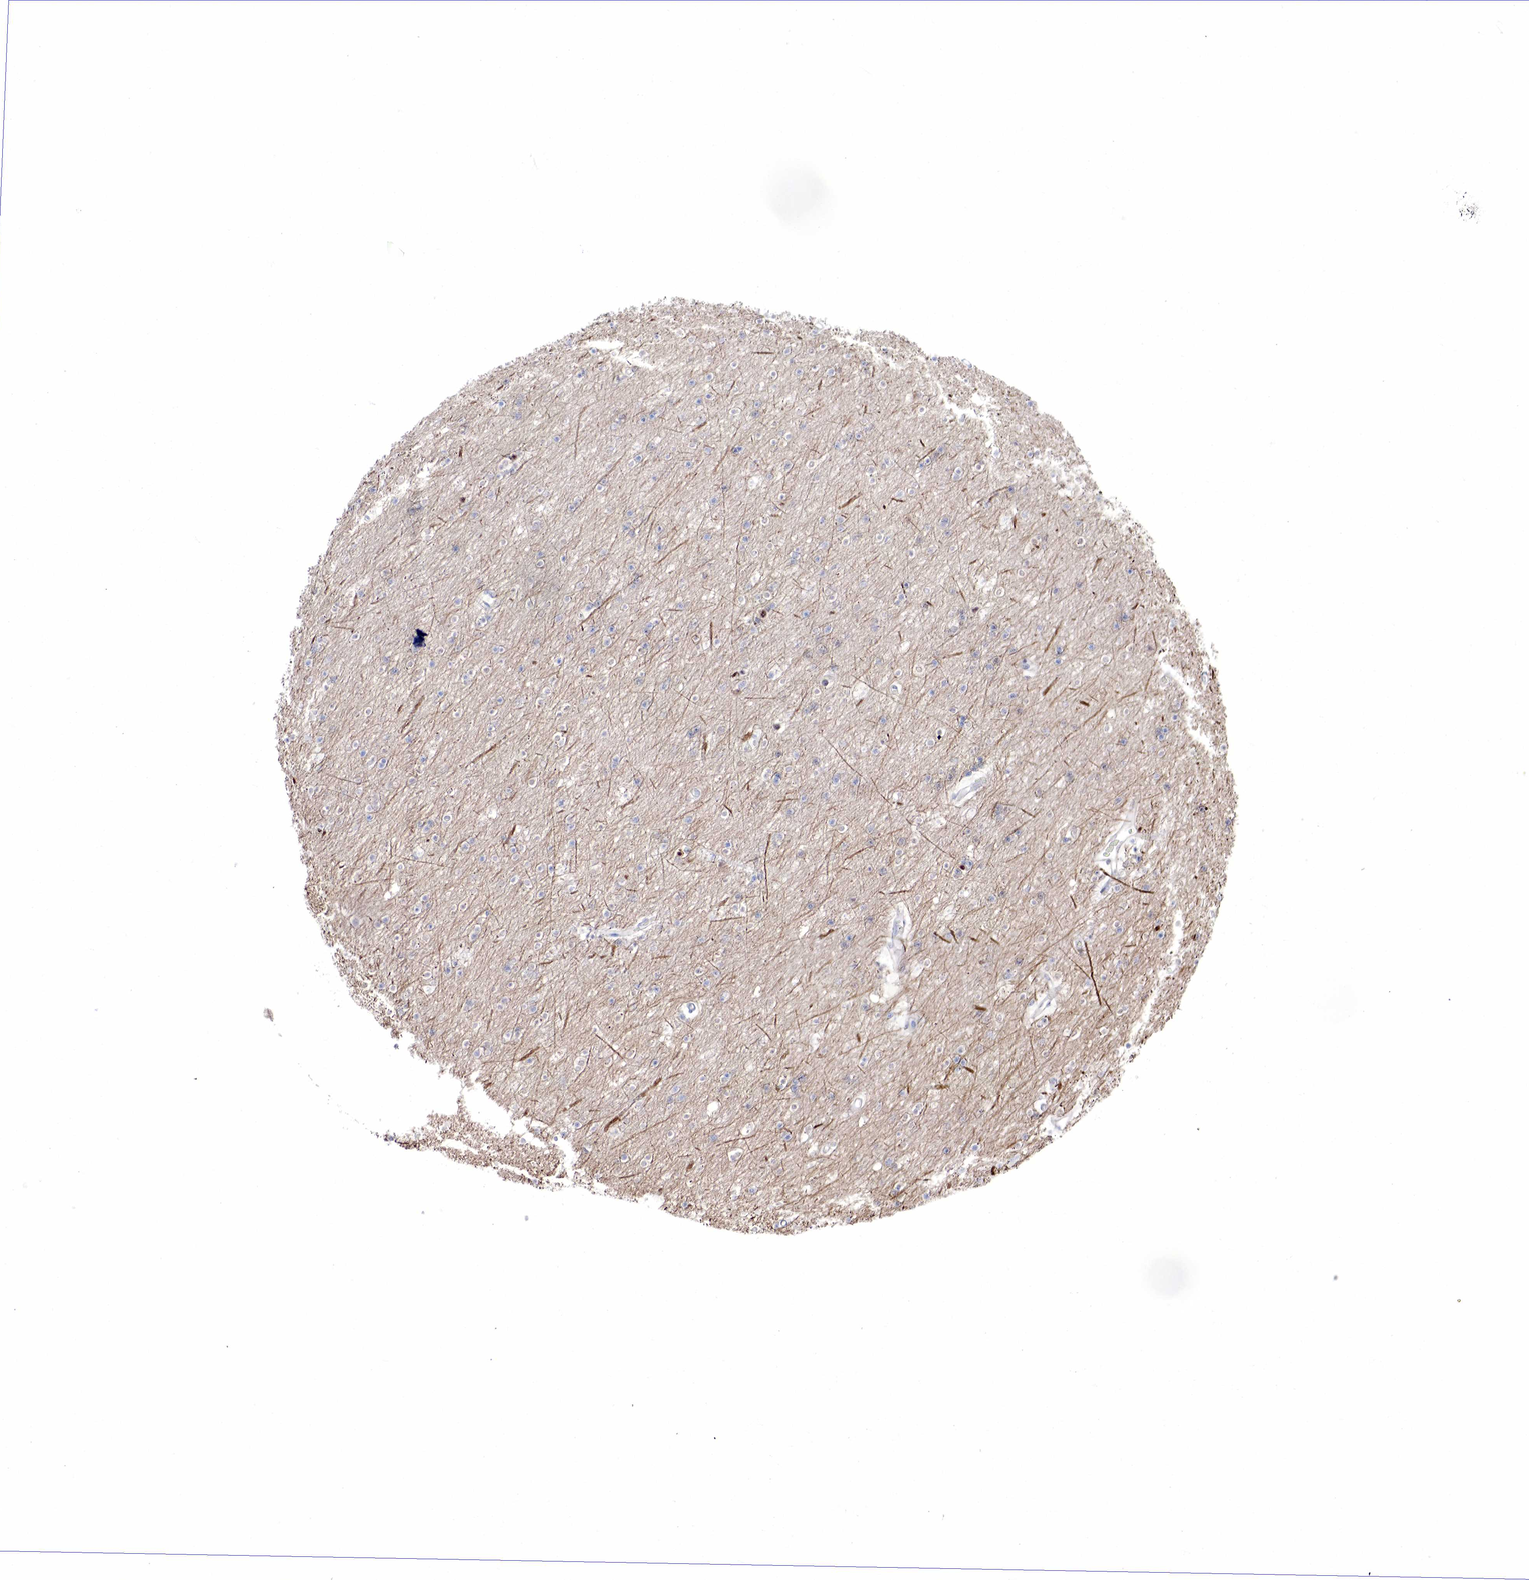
{"staining": {"intensity": "negative", "quantity": "none", "location": "none"}, "tissue": "cerebral cortex", "cell_type": "Endothelial cells", "image_type": "normal", "snomed": [{"axis": "morphology", "description": "Normal tissue, NOS"}, {"axis": "topography", "description": "Cerebral cortex"}], "caption": "Protein analysis of unremarkable cerebral cortex shows no significant staining in endothelial cells. Nuclei are stained in blue.", "gene": "PGR", "patient": {"sex": "female", "age": 54}}